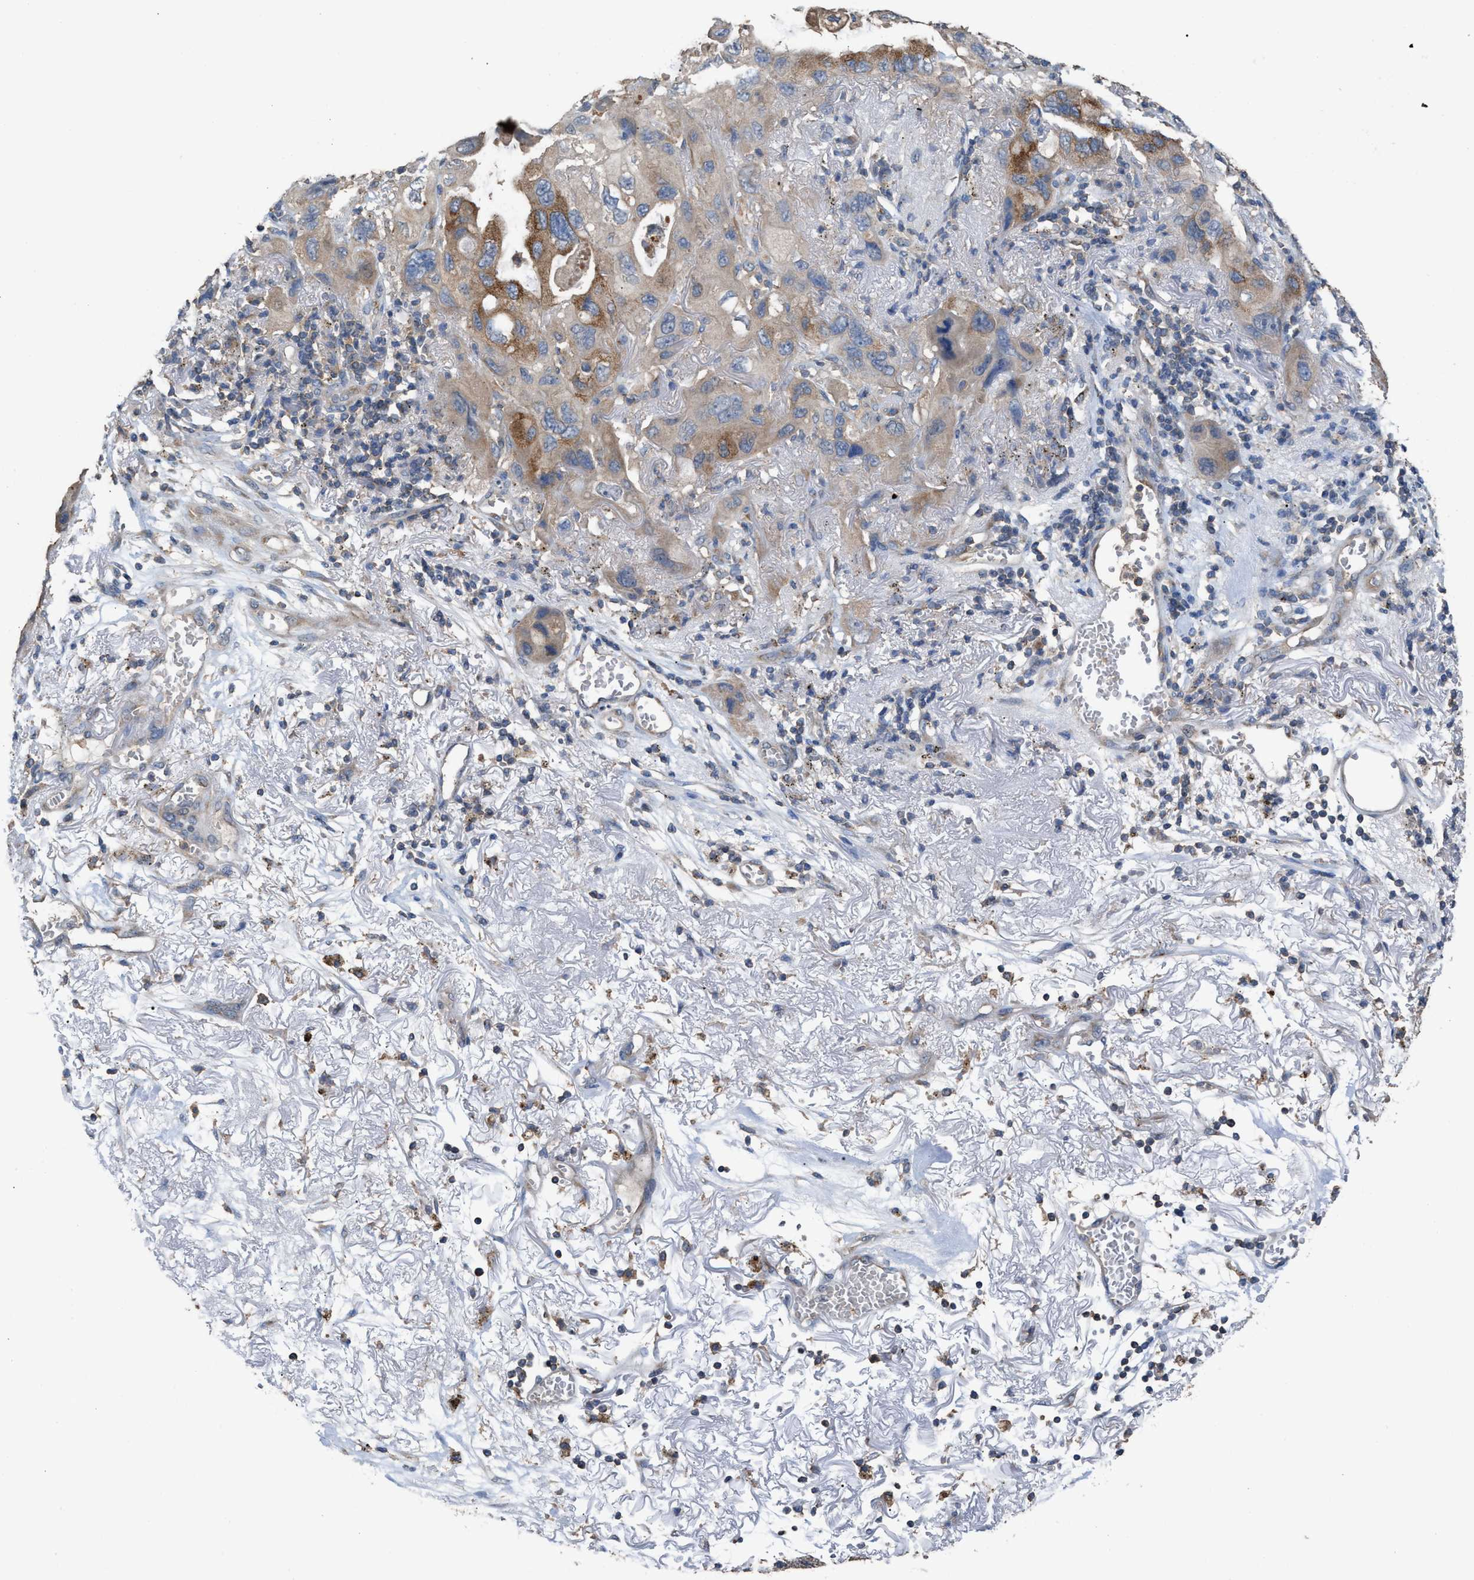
{"staining": {"intensity": "moderate", "quantity": "<25%", "location": "cytoplasmic/membranous"}, "tissue": "lung cancer", "cell_type": "Tumor cells", "image_type": "cancer", "snomed": [{"axis": "morphology", "description": "Squamous cell carcinoma, NOS"}, {"axis": "topography", "description": "Lung"}], "caption": "Moderate cytoplasmic/membranous protein expression is appreciated in about <25% of tumor cells in lung cancer.", "gene": "TPK1", "patient": {"sex": "female", "age": 73}}